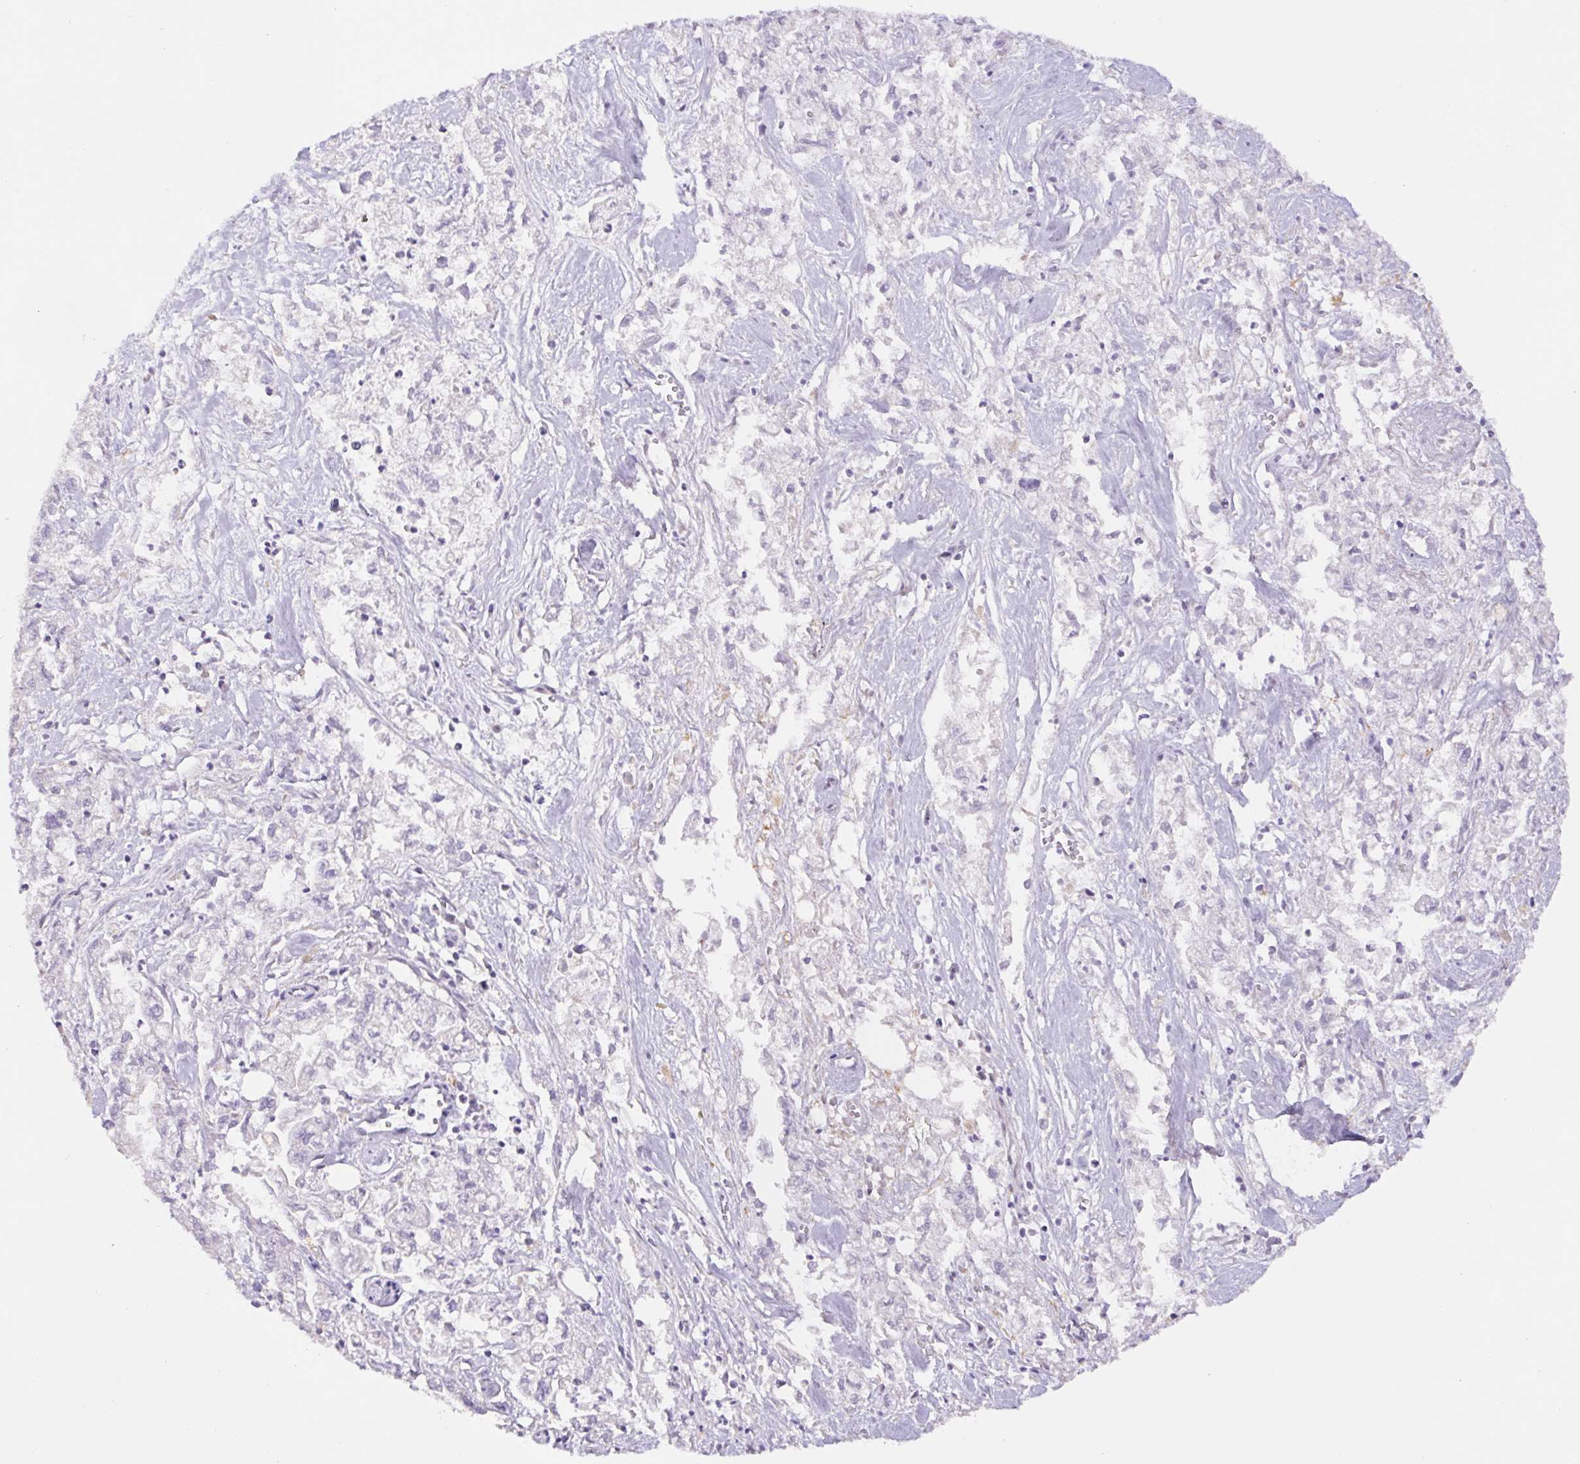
{"staining": {"intensity": "negative", "quantity": "none", "location": "none"}, "tissue": "pancreatic cancer", "cell_type": "Tumor cells", "image_type": "cancer", "snomed": [{"axis": "morphology", "description": "Adenocarcinoma, NOS"}, {"axis": "topography", "description": "Pancreas"}], "caption": "Tumor cells show no significant protein expression in pancreatic cancer (adenocarcinoma).", "gene": "FKBP6", "patient": {"sex": "male", "age": 72}}